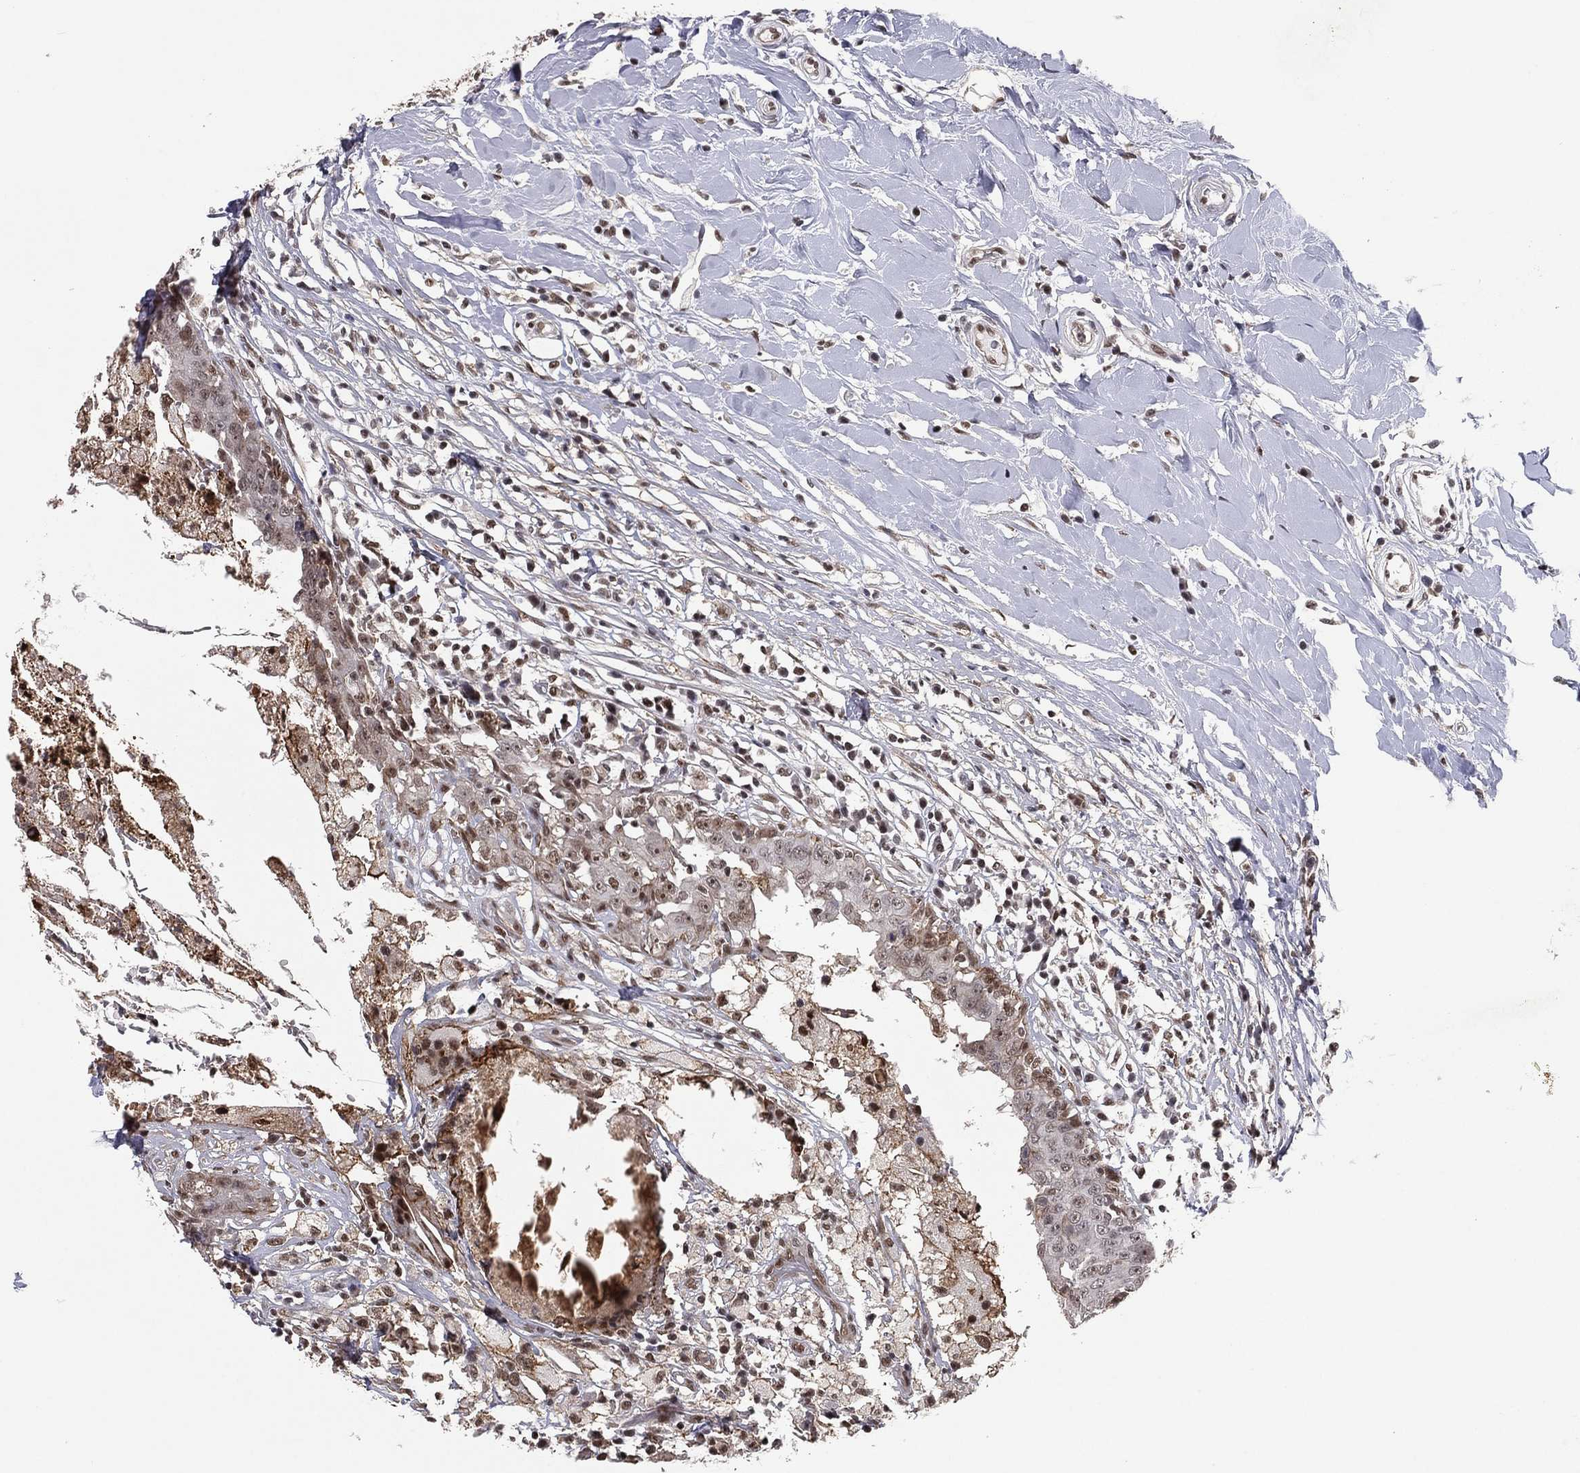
{"staining": {"intensity": "moderate", "quantity": "25%-75%", "location": "nuclear"}, "tissue": "breast cancer", "cell_type": "Tumor cells", "image_type": "cancer", "snomed": [{"axis": "morphology", "description": "Duct carcinoma"}, {"axis": "topography", "description": "Breast"}], "caption": "About 25%-75% of tumor cells in breast infiltrating ductal carcinoma reveal moderate nuclear protein expression as visualized by brown immunohistochemical staining.", "gene": "GPALPP1", "patient": {"sex": "female", "age": 27}}